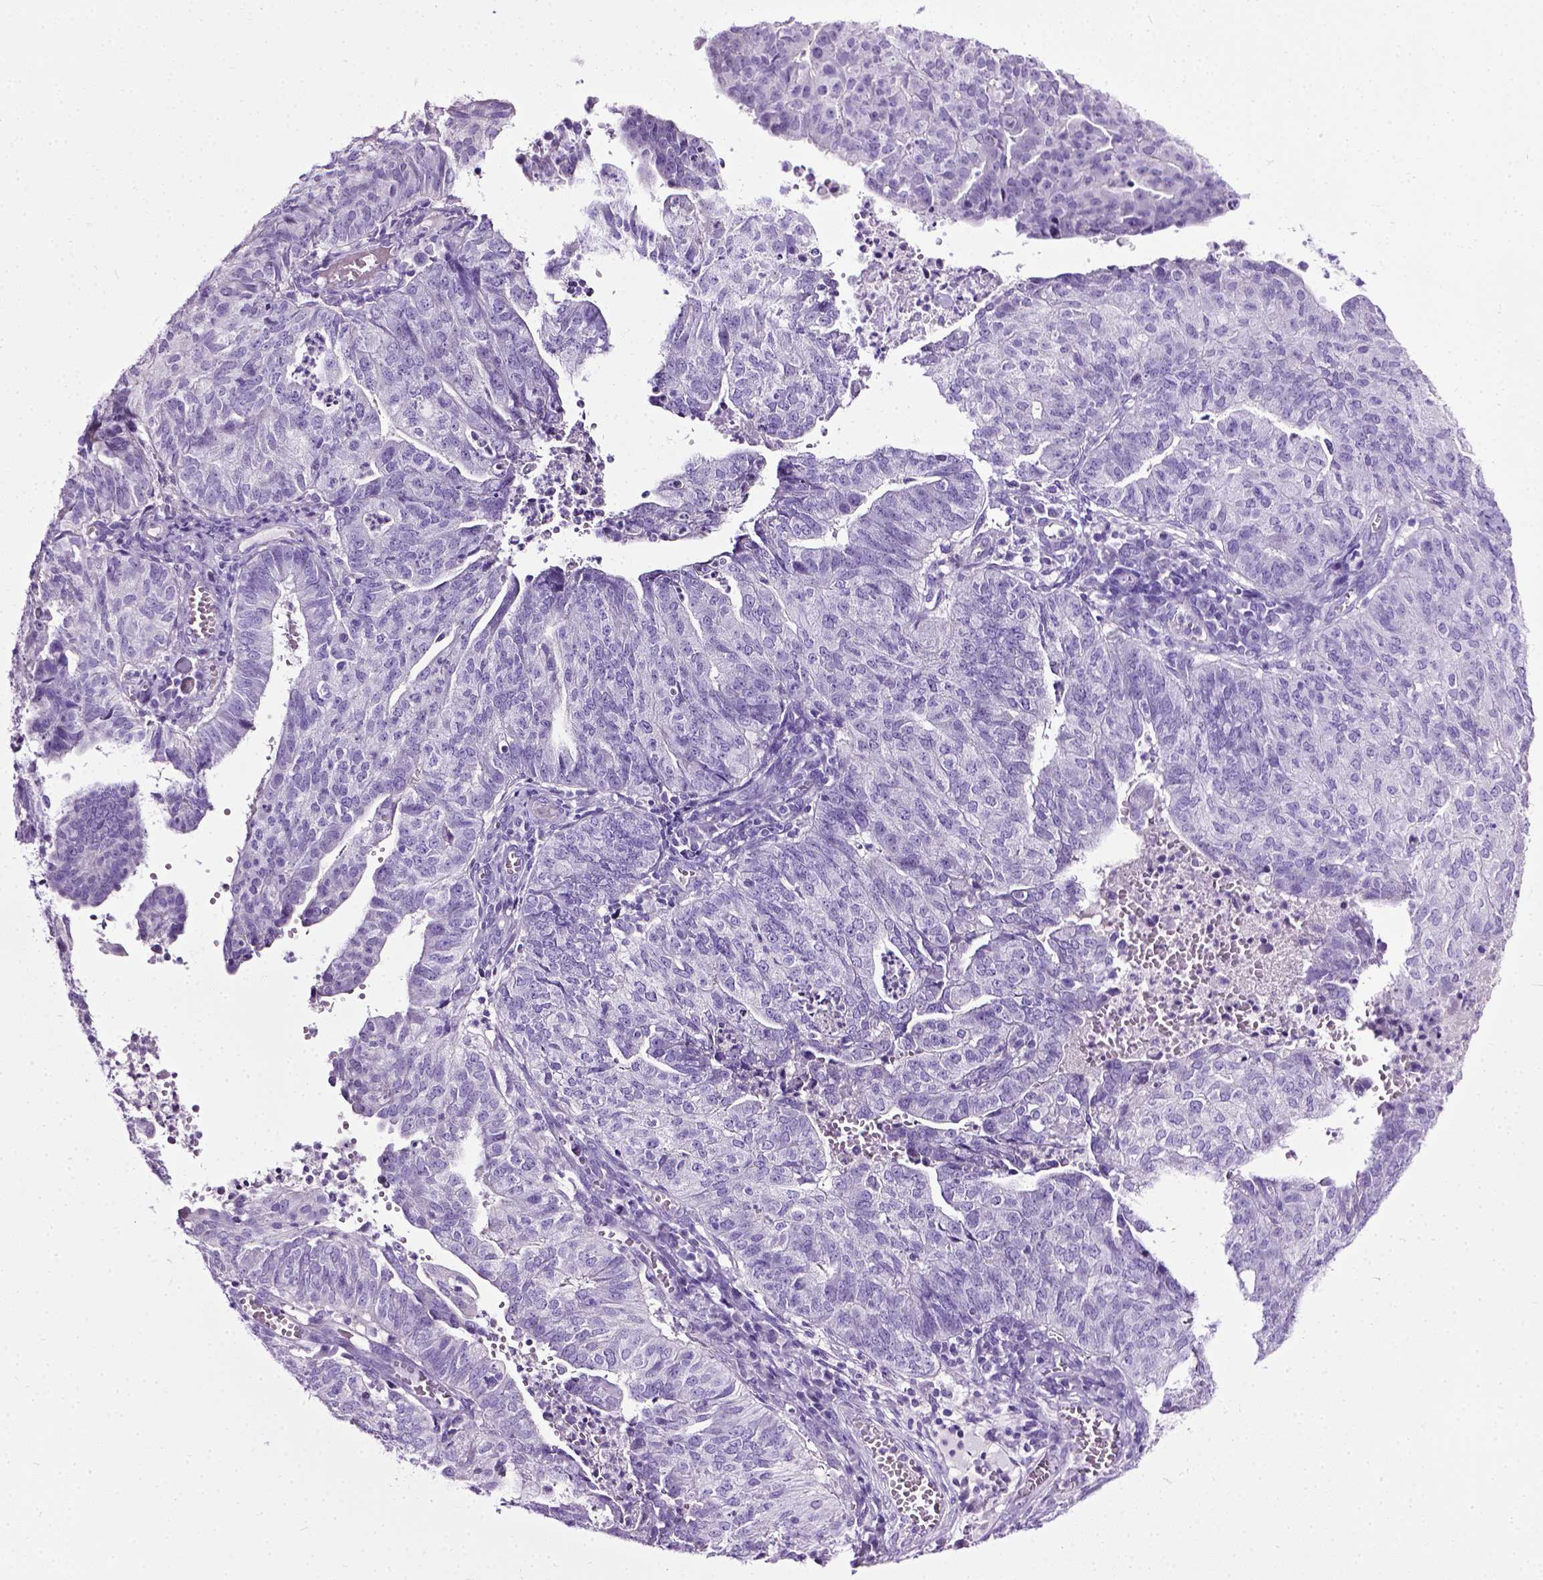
{"staining": {"intensity": "negative", "quantity": "none", "location": "none"}, "tissue": "endometrial cancer", "cell_type": "Tumor cells", "image_type": "cancer", "snomed": [{"axis": "morphology", "description": "Adenocarcinoma, NOS"}, {"axis": "topography", "description": "Endometrium"}], "caption": "The image reveals no significant expression in tumor cells of endometrial adenocarcinoma.", "gene": "LELP1", "patient": {"sex": "female", "age": 82}}